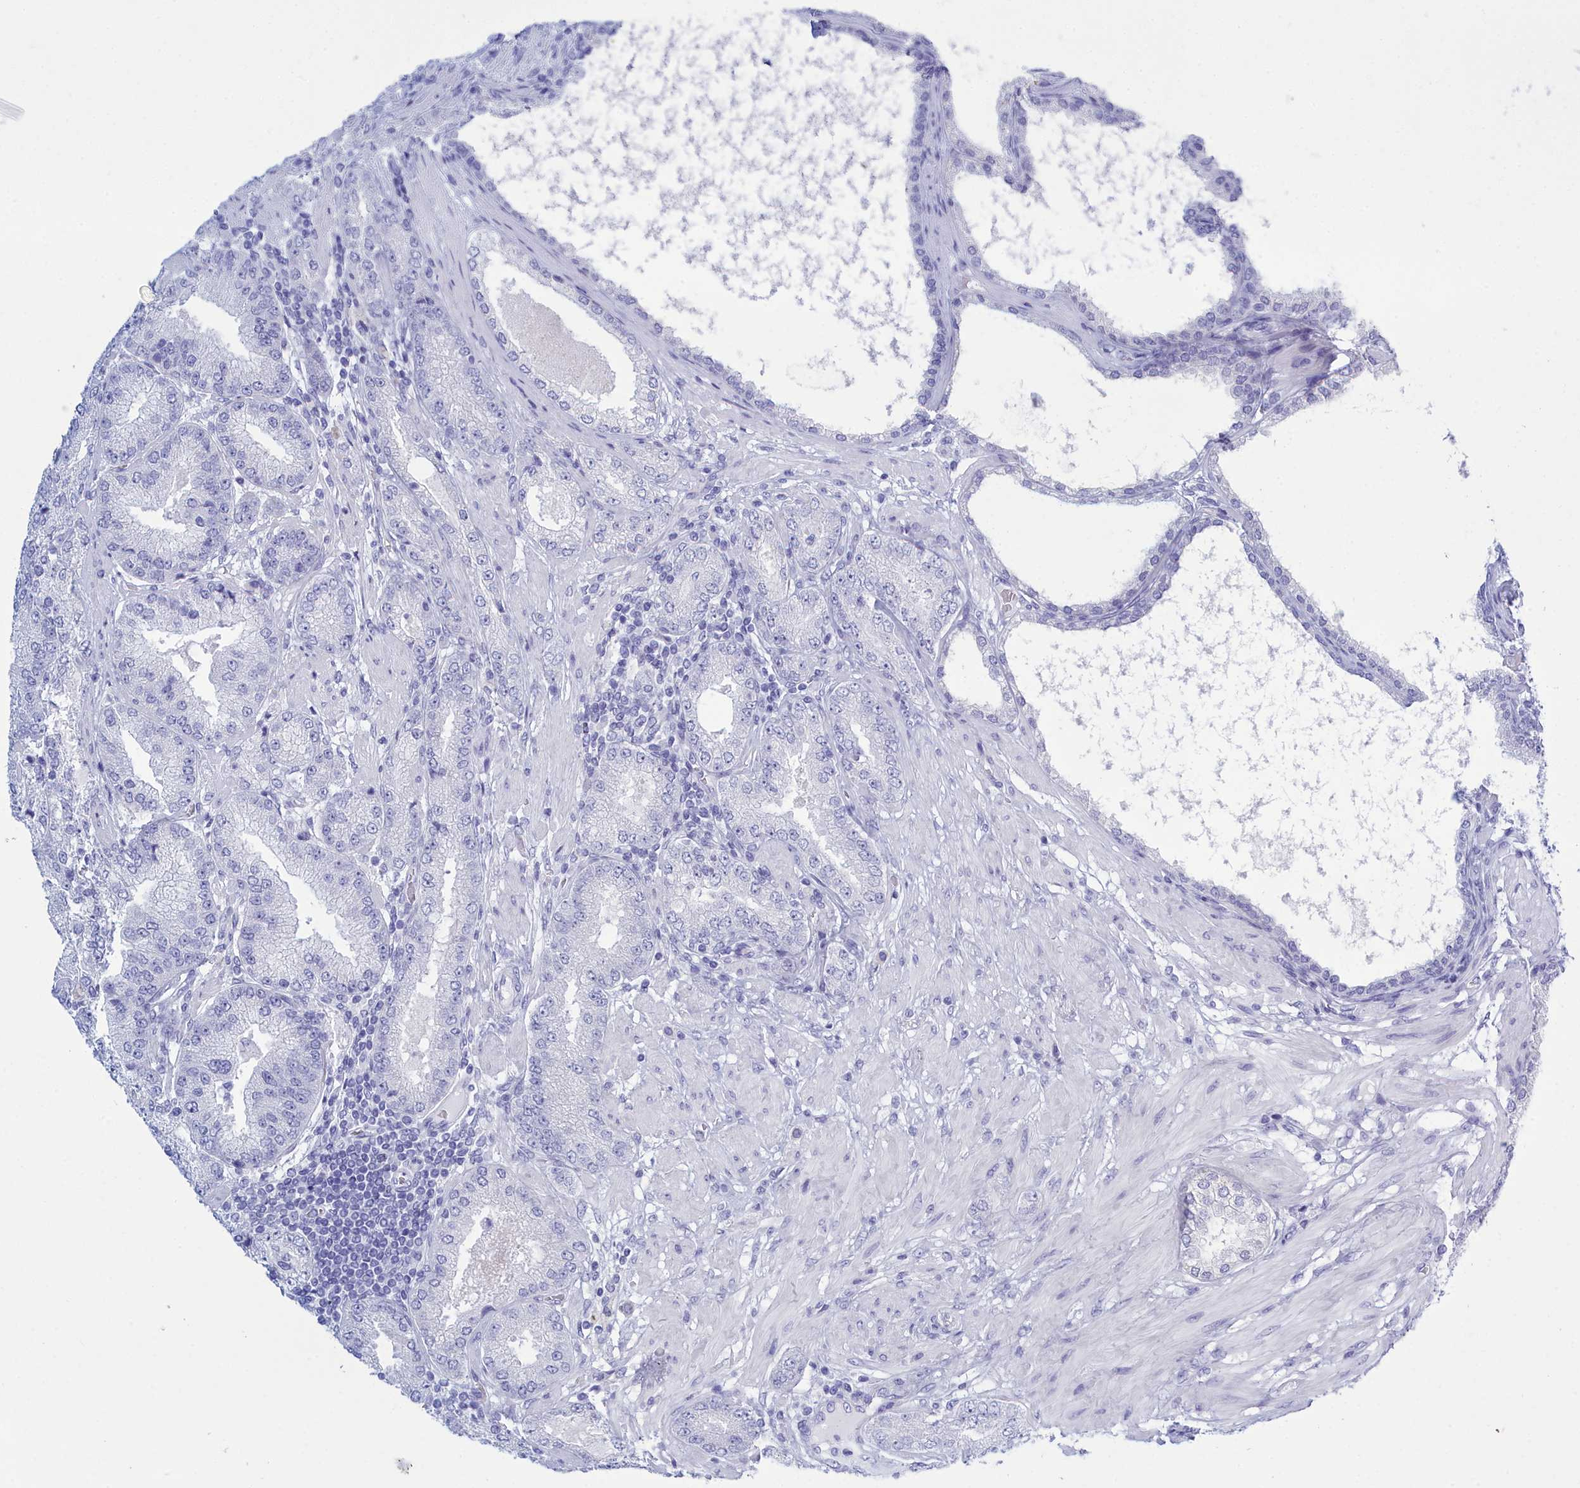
{"staining": {"intensity": "negative", "quantity": "none", "location": "none"}, "tissue": "prostate cancer", "cell_type": "Tumor cells", "image_type": "cancer", "snomed": [{"axis": "morphology", "description": "Adenocarcinoma, High grade"}, {"axis": "topography", "description": "Prostate"}], "caption": "Immunohistochemical staining of prostate cancer (adenocarcinoma (high-grade)) reveals no significant positivity in tumor cells.", "gene": "TMEM97", "patient": {"sex": "male", "age": 71}}